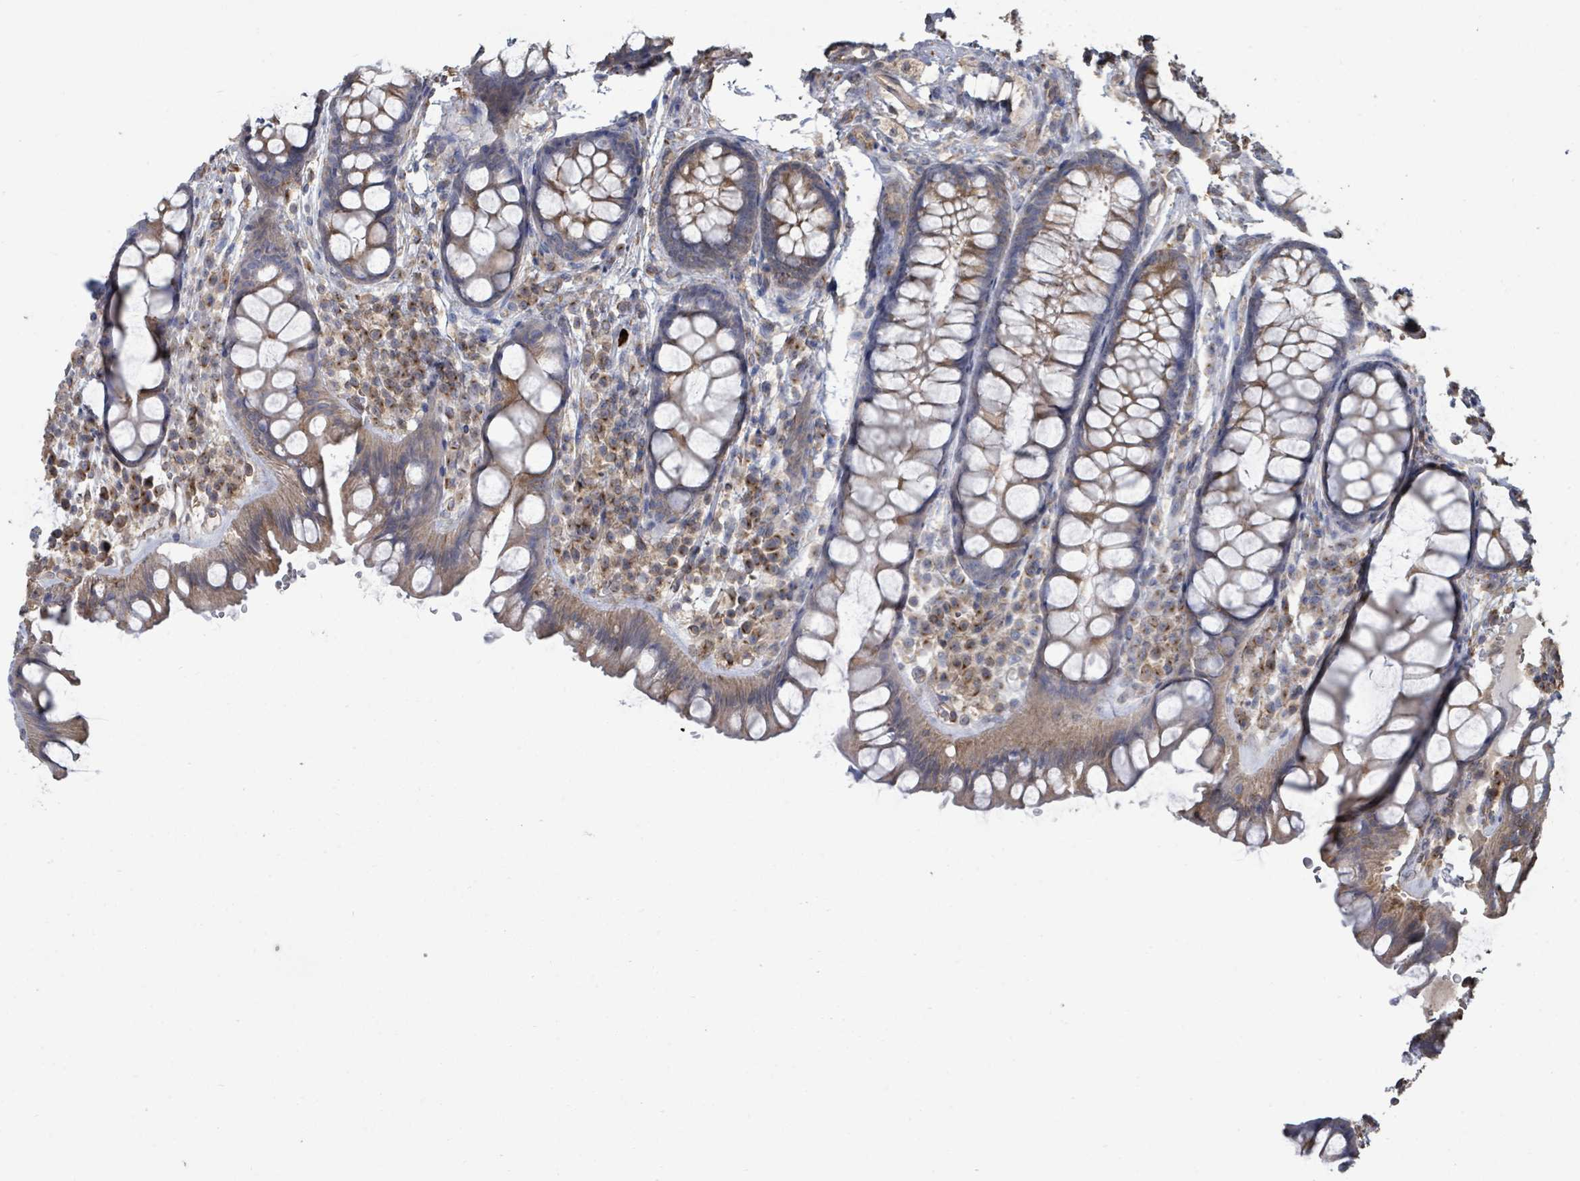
{"staining": {"intensity": "moderate", "quantity": "25%-75%", "location": "cytoplasmic/membranous"}, "tissue": "rectum", "cell_type": "Glandular cells", "image_type": "normal", "snomed": [{"axis": "morphology", "description": "Normal tissue, NOS"}, {"axis": "topography", "description": "Rectum"}, {"axis": "topography", "description": "Peripheral nerve tissue"}], "caption": "Immunohistochemistry (DAB (3,3'-diaminobenzidine)) staining of normal rectum demonstrates moderate cytoplasmic/membranous protein expression in about 25%-75% of glandular cells.", "gene": "SLC9A7", "patient": {"sex": "female", "age": 69}}